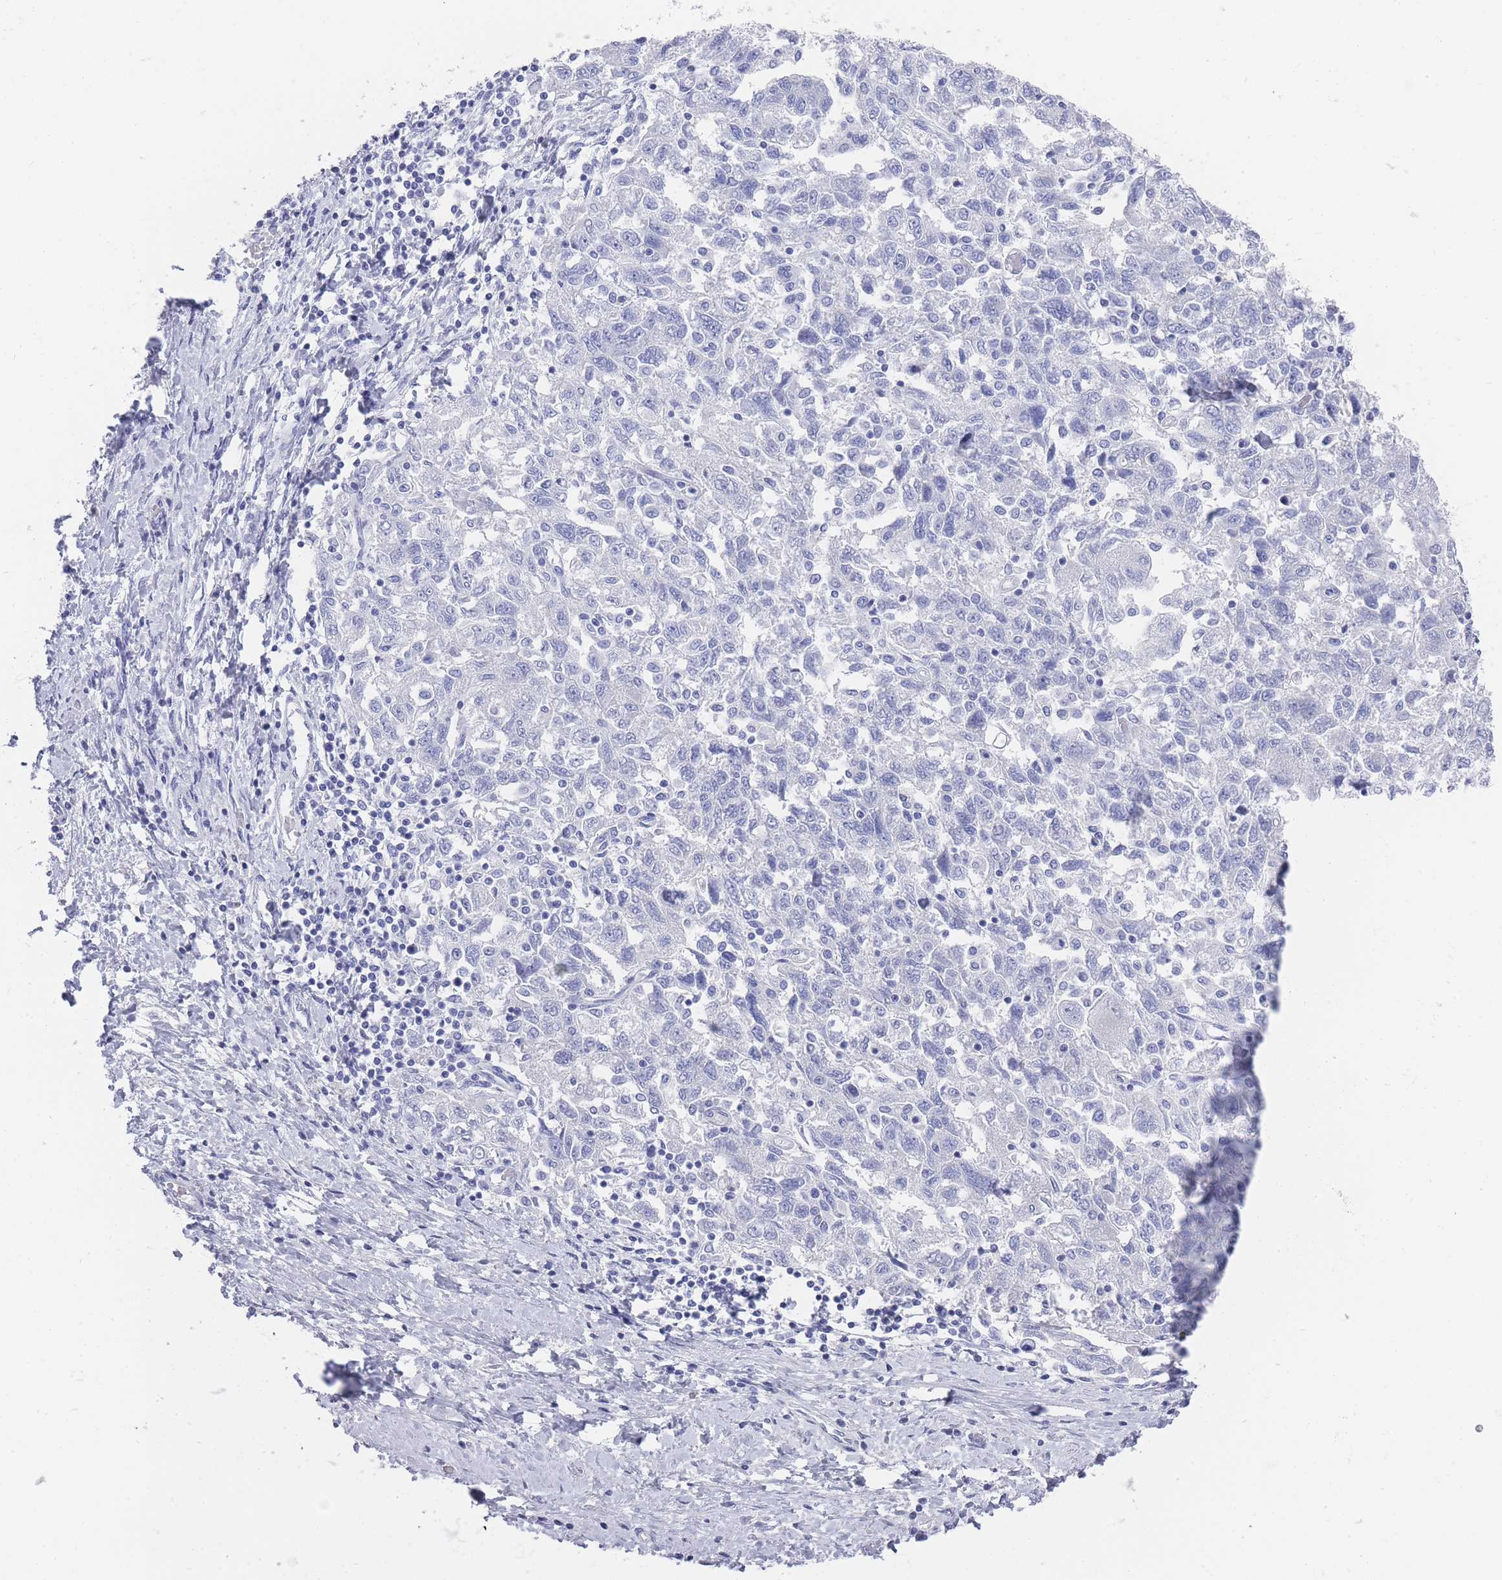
{"staining": {"intensity": "negative", "quantity": "none", "location": "none"}, "tissue": "ovarian cancer", "cell_type": "Tumor cells", "image_type": "cancer", "snomed": [{"axis": "morphology", "description": "Carcinoma, NOS"}, {"axis": "morphology", "description": "Cystadenocarcinoma, serous, NOS"}, {"axis": "topography", "description": "Ovary"}], "caption": "DAB (3,3'-diaminobenzidine) immunohistochemical staining of ovarian cancer demonstrates no significant staining in tumor cells.", "gene": "RAB2B", "patient": {"sex": "female", "age": 69}}